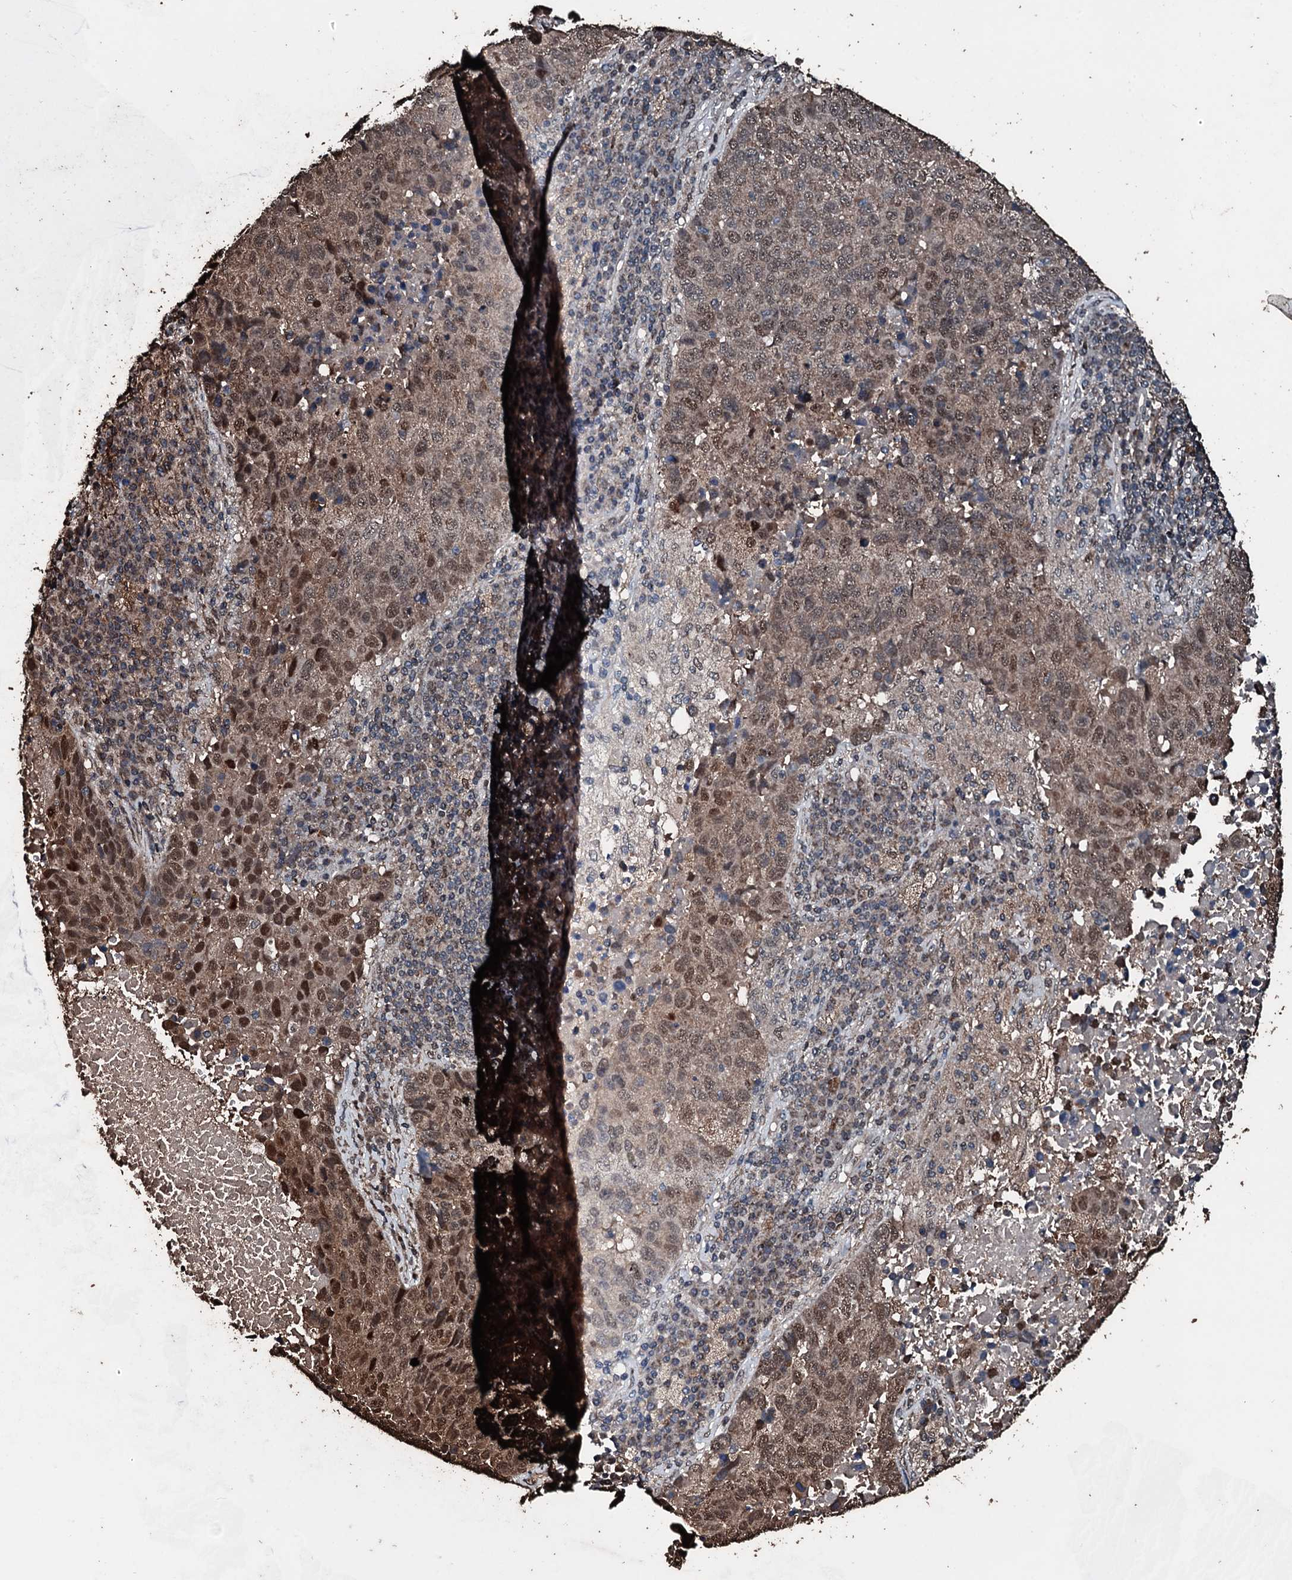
{"staining": {"intensity": "moderate", "quantity": ">75%", "location": "cytoplasmic/membranous,nuclear"}, "tissue": "lung cancer", "cell_type": "Tumor cells", "image_type": "cancer", "snomed": [{"axis": "morphology", "description": "Squamous cell carcinoma, NOS"}, {"axis": "topography", "description": "Lung"}], "caption": "Squamous cell carcinoma (lung) was stained to show a protein in brown. There is medium levels of moderate cytoplasmic/membranous and nuclear expression in about >75% of tumor cells.", "gene": "FAAP24", "patient": {"sex": "male", "age": 73}}